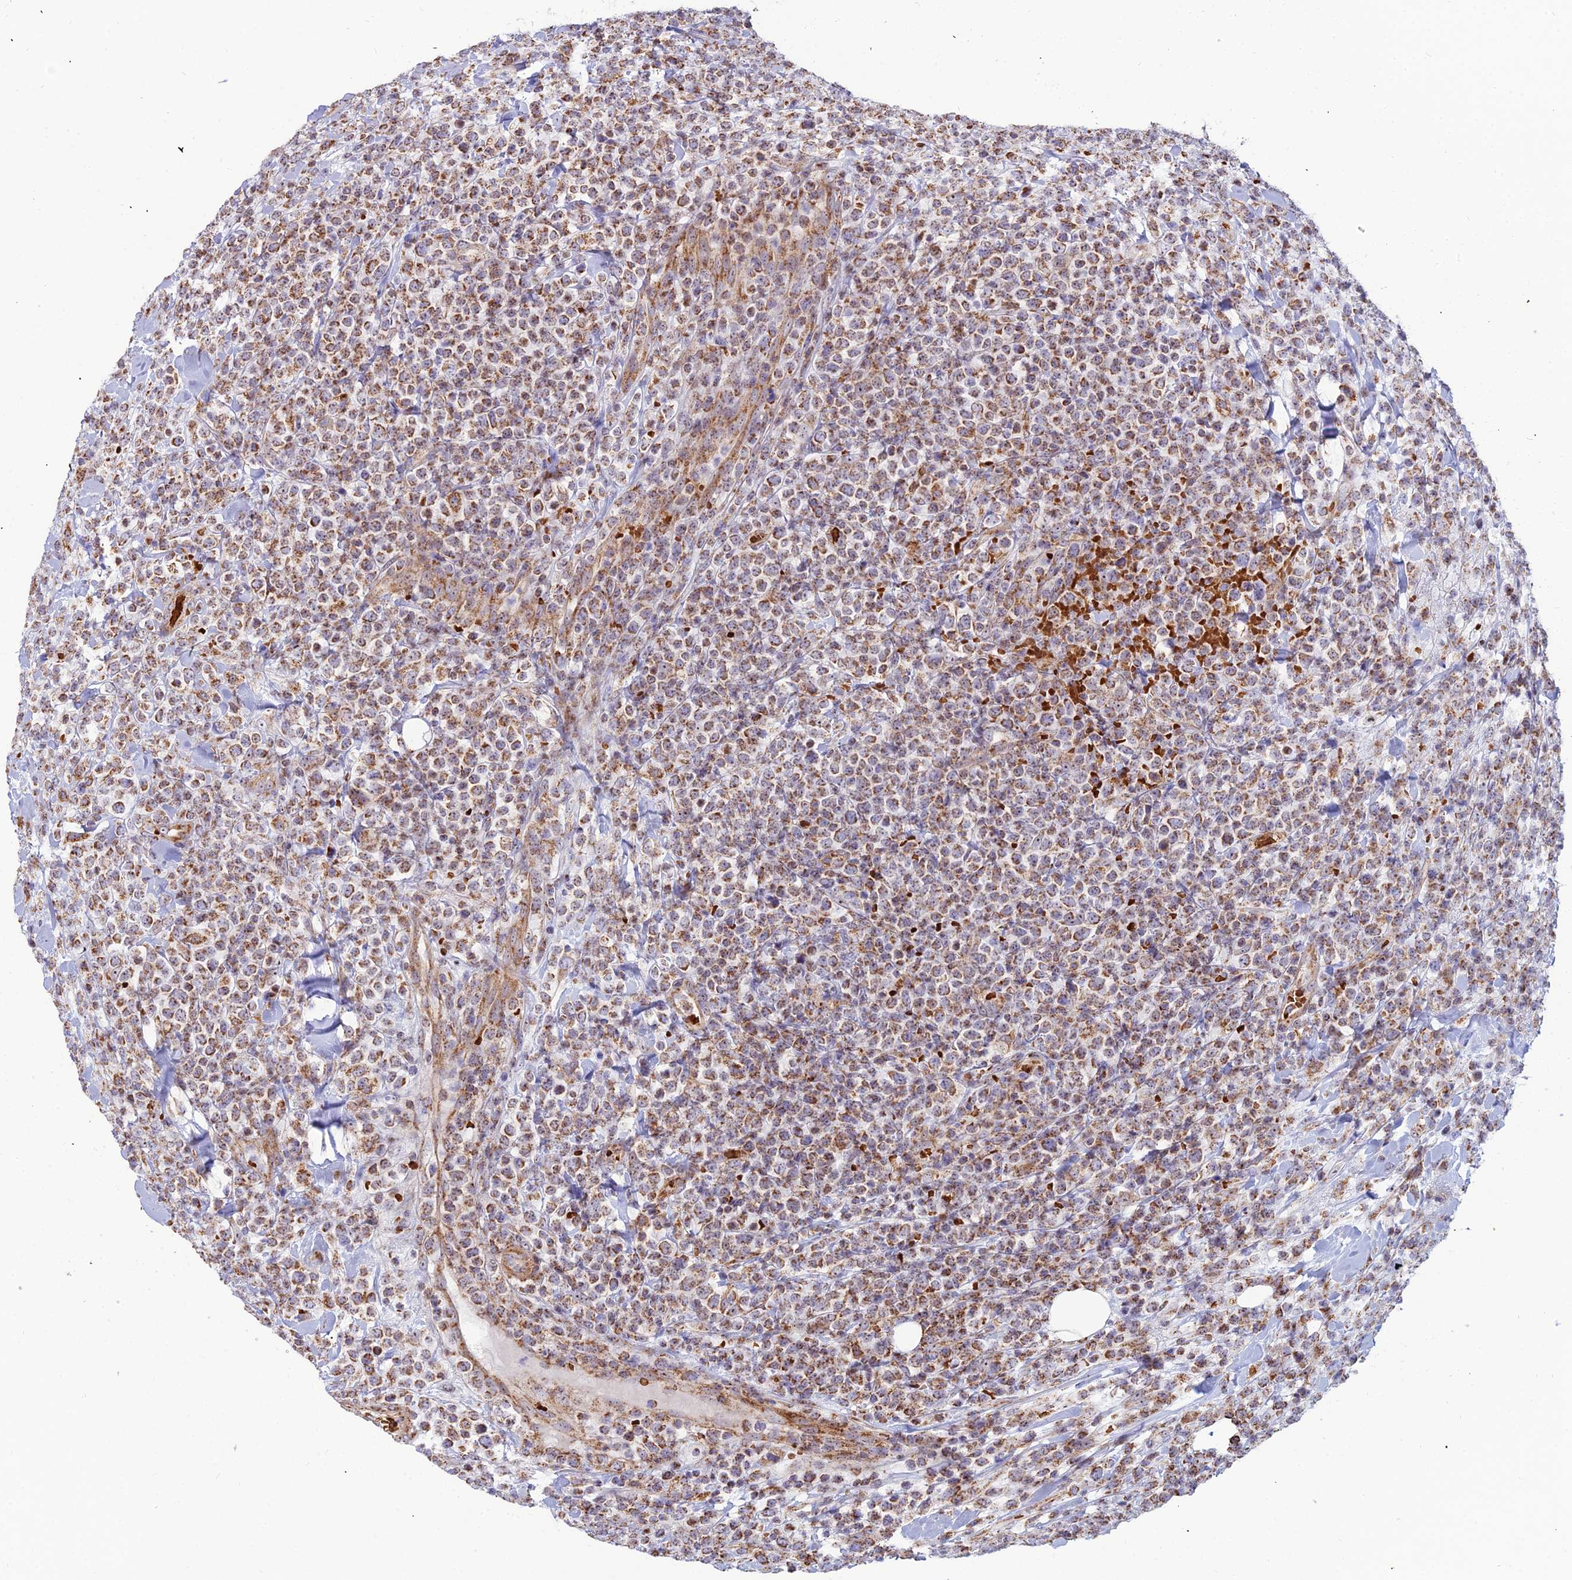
{"staining": {"intensity": "moderate", "quantity": ">75%", "location": "cytoplasmic/membranous"}, "tissue": "lymphoma", "cell_type": "Tumor cells", "image_type": "cancer", "snomed": [{"axis": "morphology", "description": "Malignant lymphoma, non-Hodgkin's type, High grade"}, {"axis": "topography", "description": "Colon"}], "caption": "Moderate cytoplasmic/membranous expression for a protein is present in approximately >75% of tumor cells of lymphoma using immunohistochemistry.", "gene": "SLC35F4", "patient": {"sex": "female", "age": 53}}